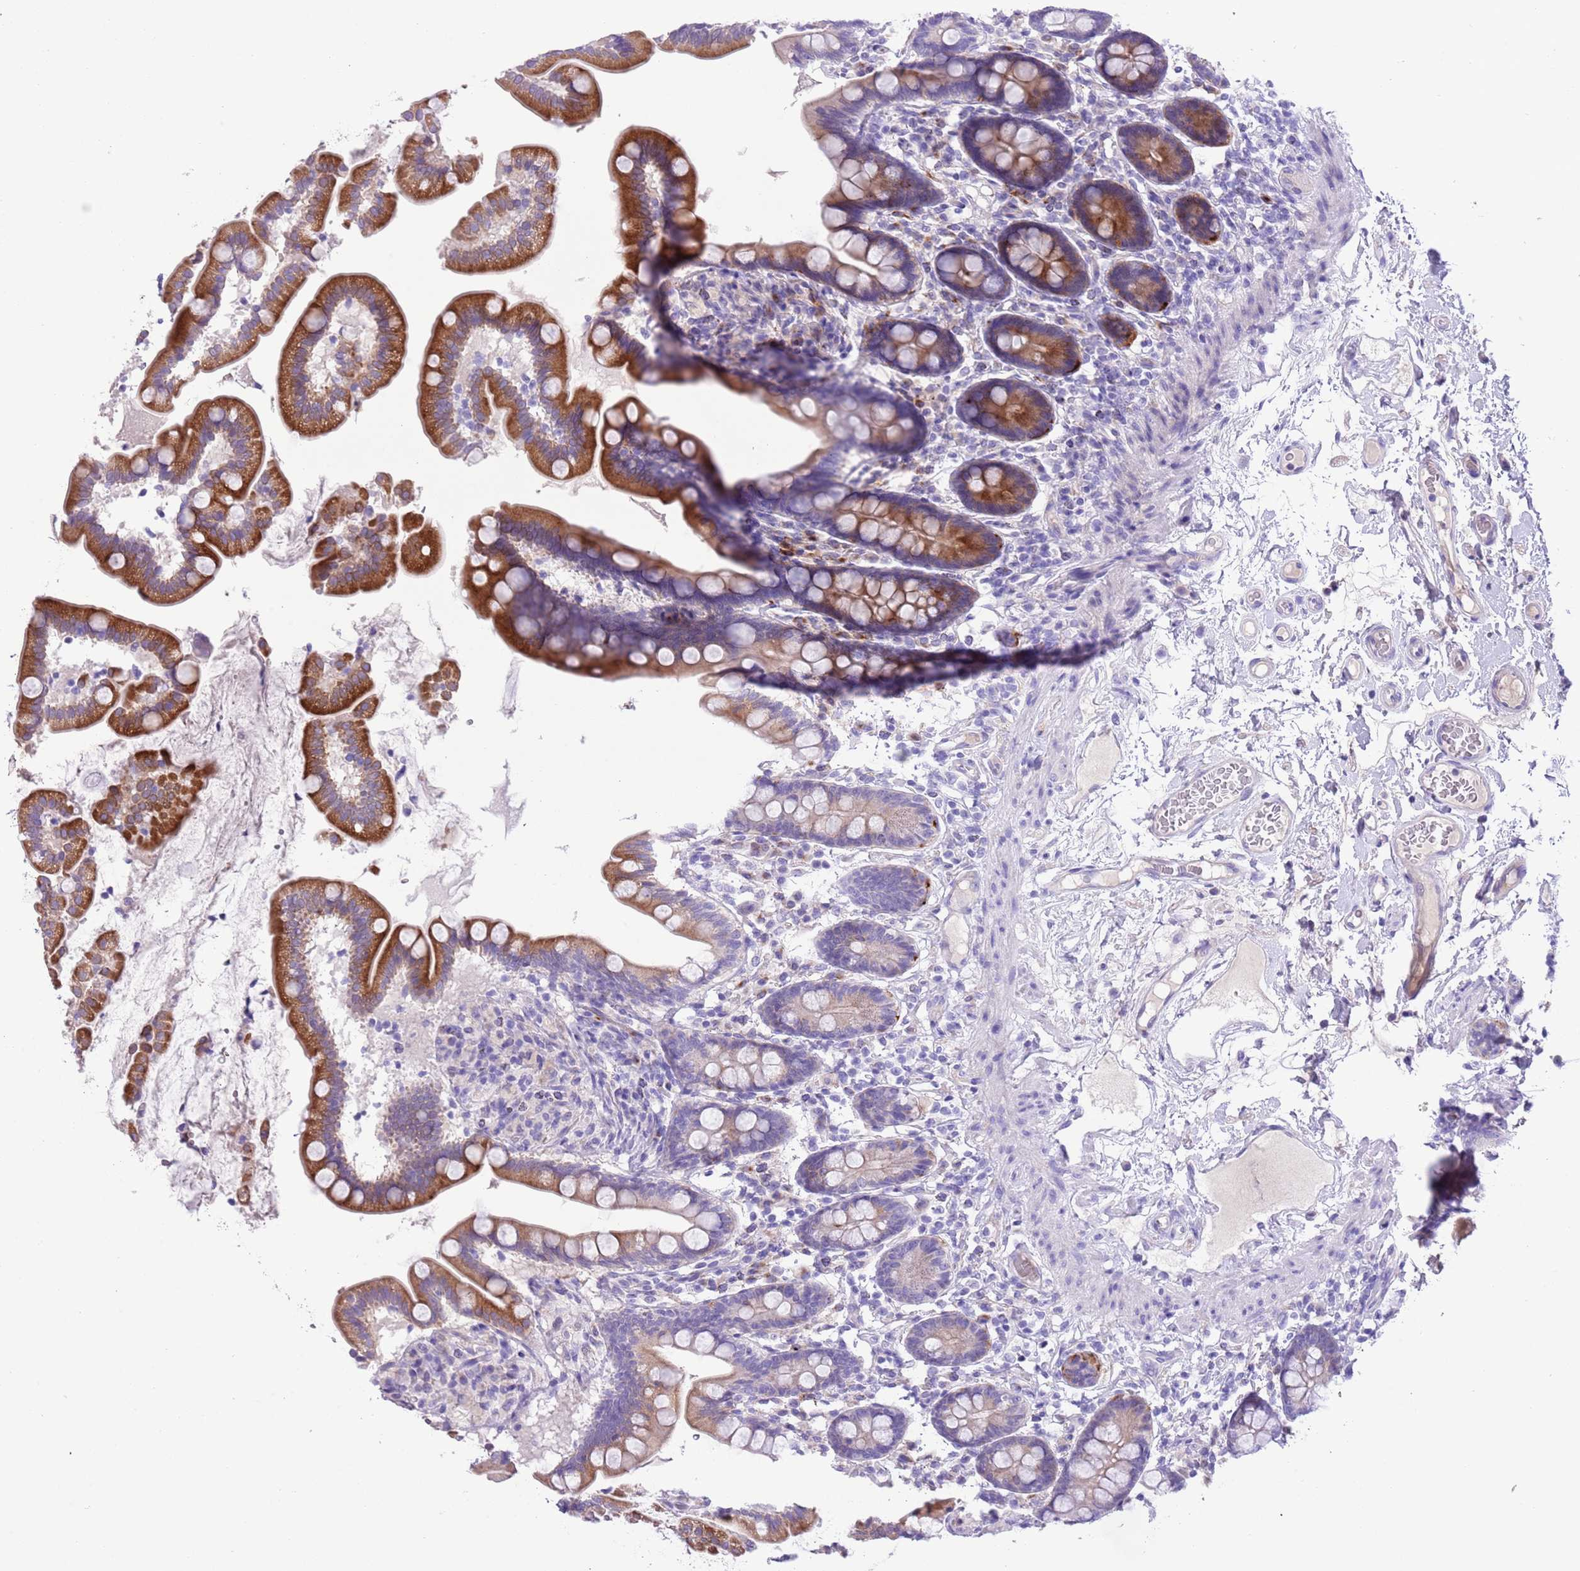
{"staining": {"intensity": "moderate", "quantity": "25%-75%", "location": "cytoplasmic/membranous"}, "tissue": "small intestine", "cell_type": "Glandular cells", "image_type": "normal", "snomed": [{"axis": "morphology", "description": "Normal tissue, NOS"}, {"axis": "topography", "description": "Small intestine"}], "caption": "Protein staining displays moderate cytoplasmic/membranous expression in about 25%-75% of glandular cells in normal small intestine.", "gene": "CLEC2A", "patient": {"sex": "female", "age": 64}}